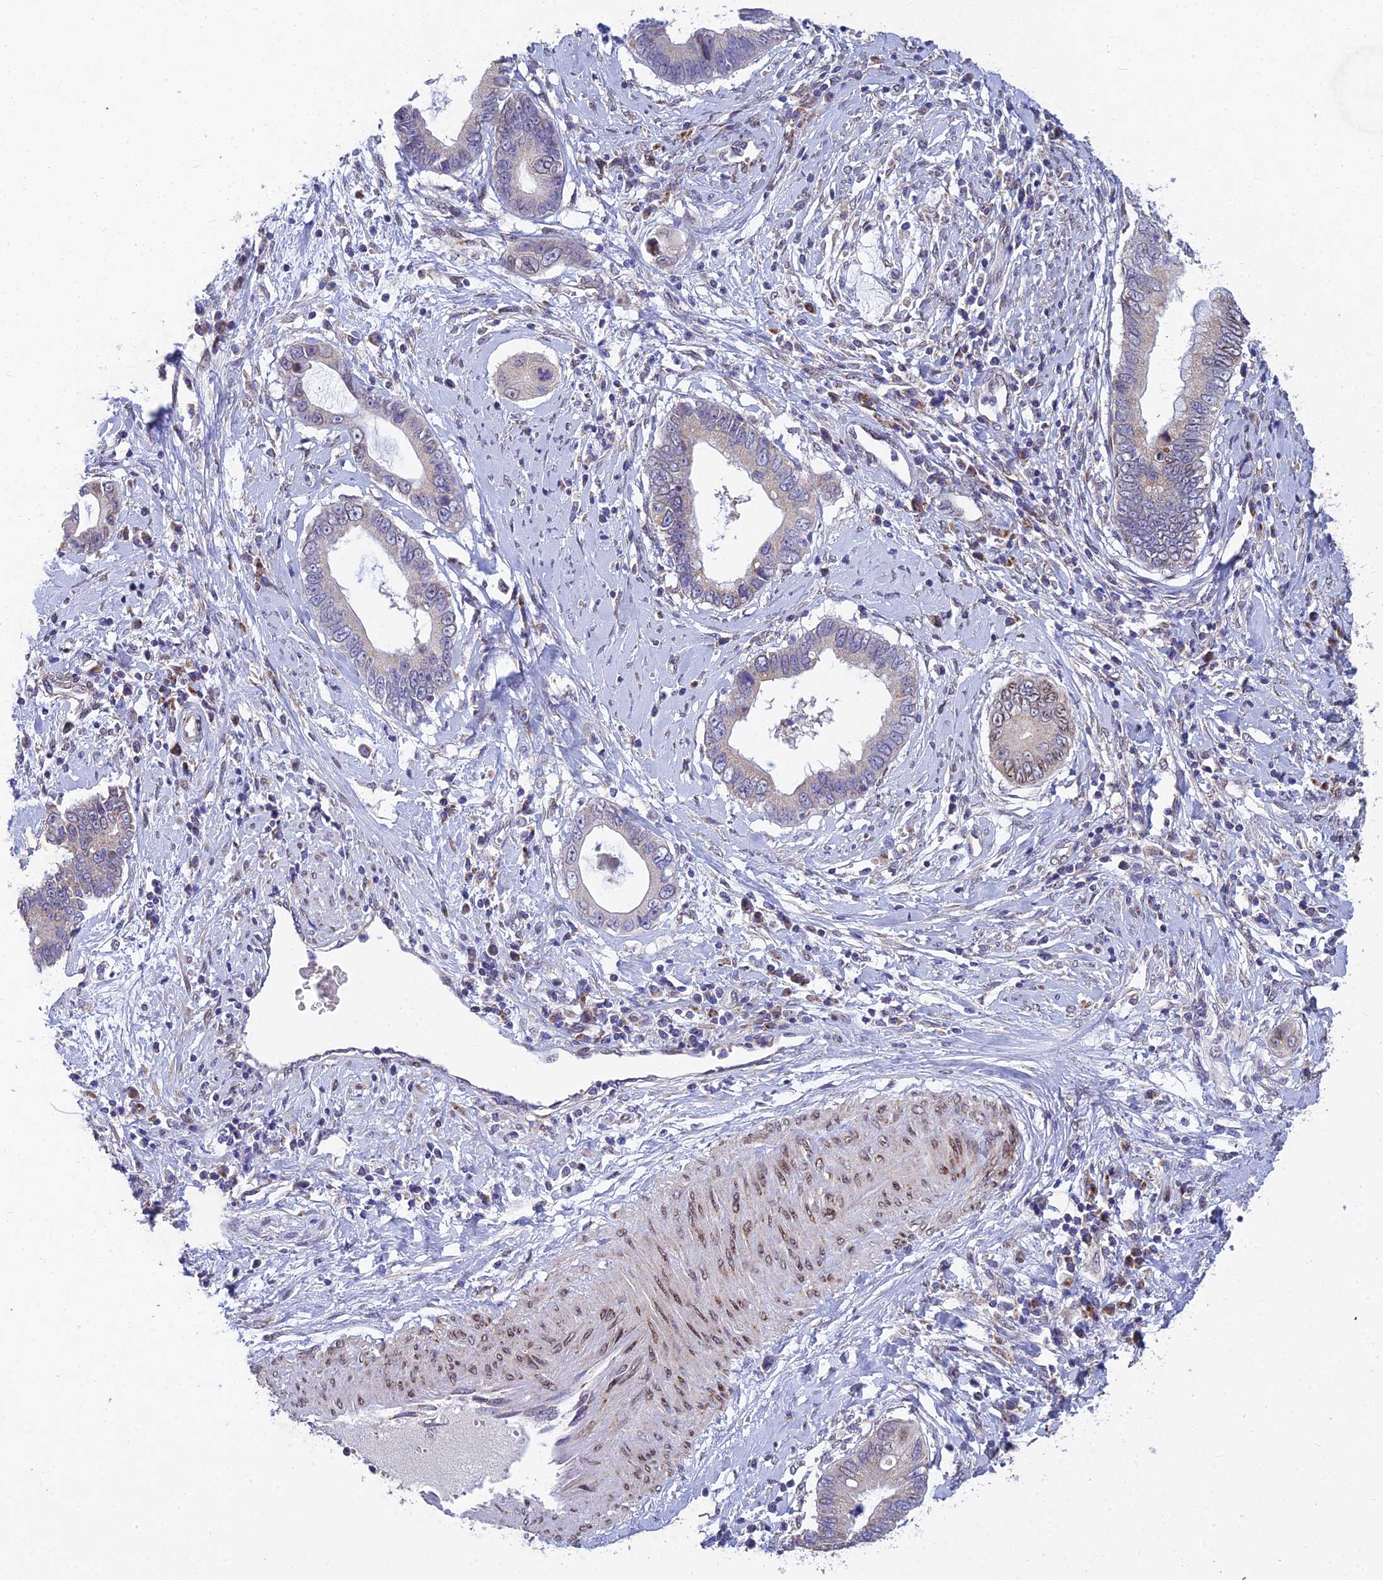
{"staining": {"intensity": "negative", "quantity": "none", "location": "none"}, "tissue": "cervical cancer", "cell_type": "Tumor cells", "image_type": "cancer", "snomed": [{"axis": "morphology", "description": "Adenocarcinoma, NOS"}, {"axis": "topography", "description": "Cervix"}], "caption": "Cervical cancer (adenocarcinoma) was stained to show a protein in brown. There is no significant staining in tumor cells.", "gene": "MGAT2", "patient": {"sex": "female", "age": 44}}